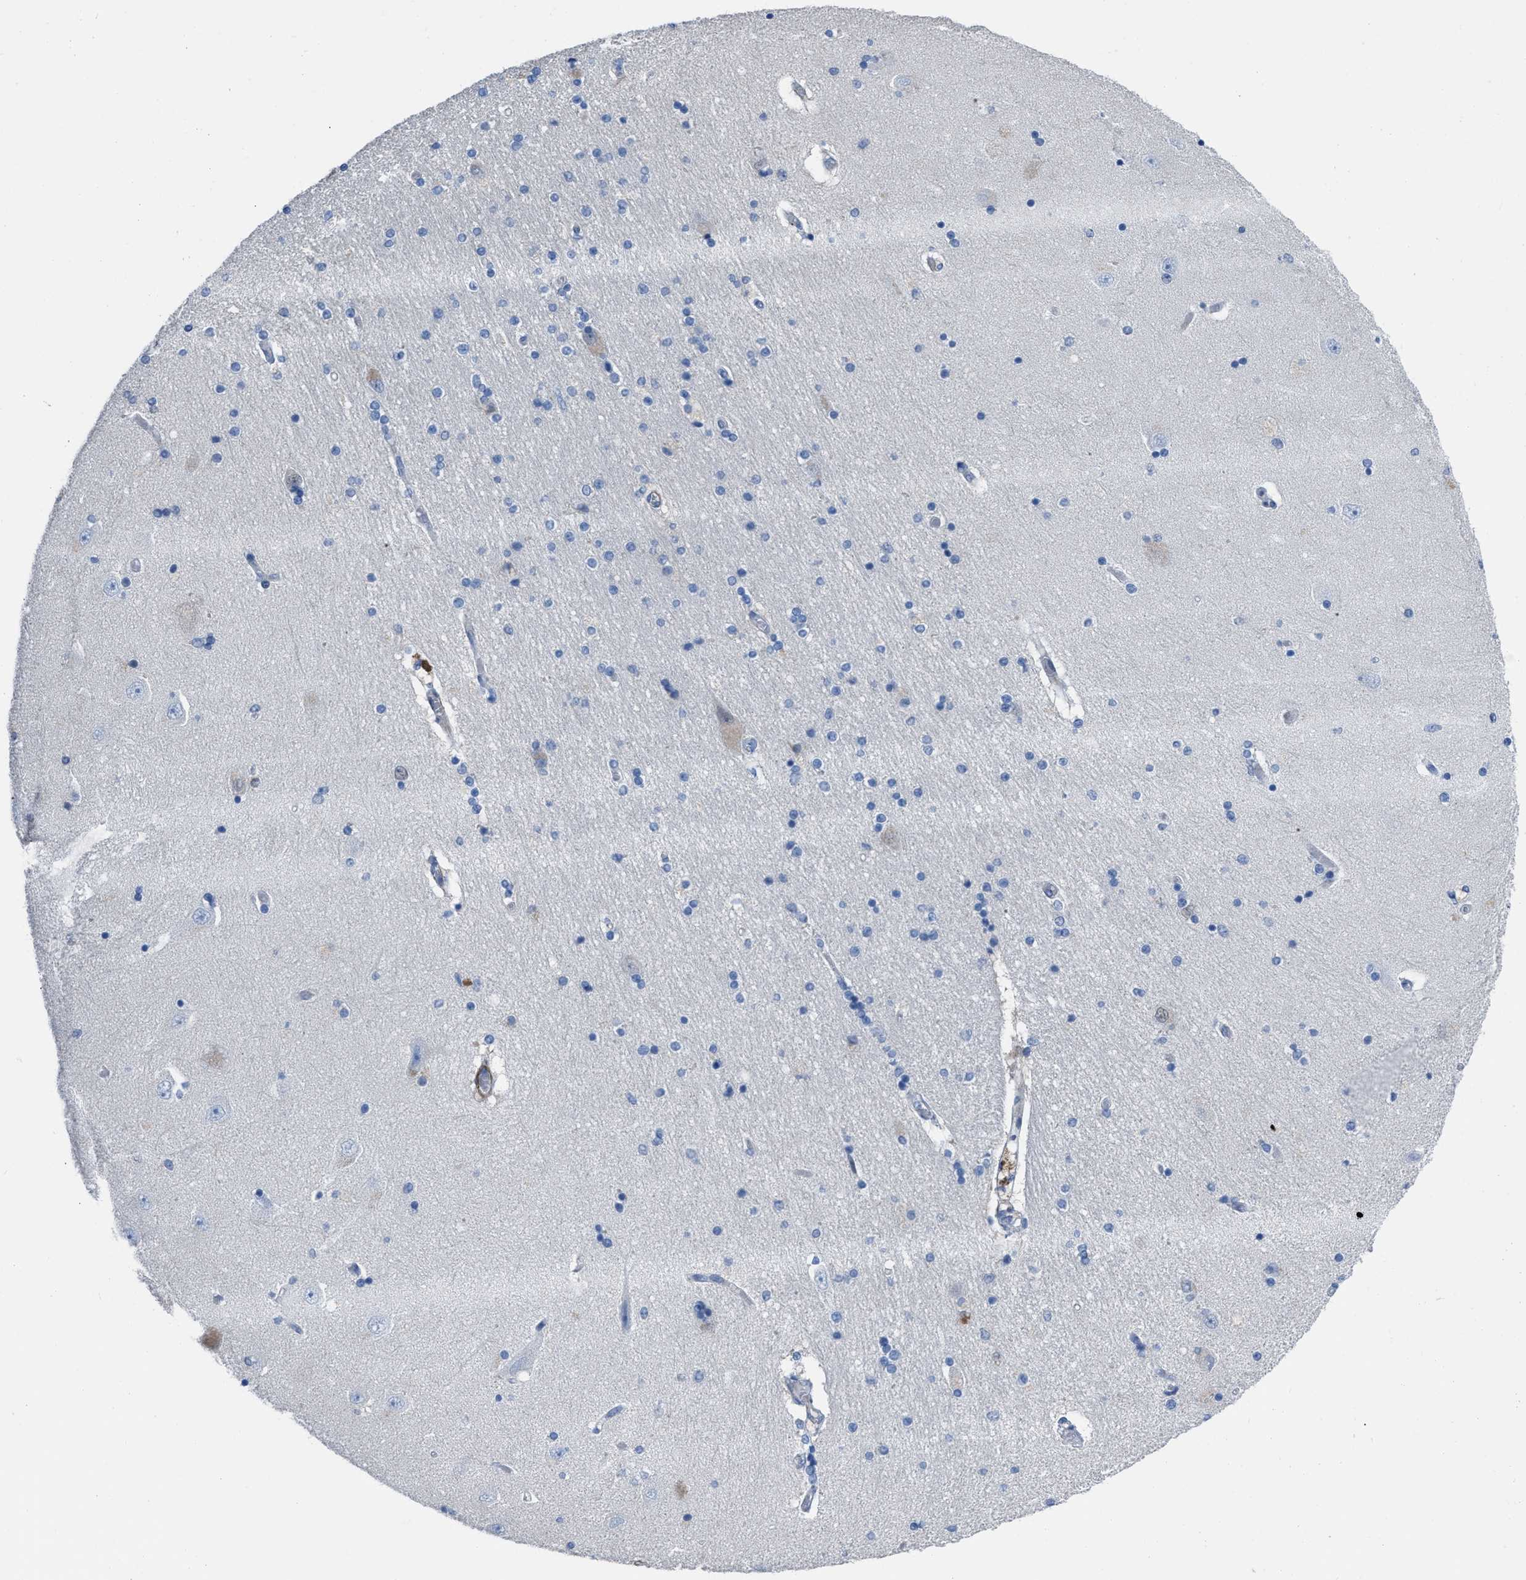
{"staining": {"intensity": "negative", "quantity": "none", "location": "none"}, "tissue": "hippocampus", "cell_type": "Glial cells", "image_type": "normal", "snomed": [{"axis": "morphology", "description": "Normal tissue, NOS"}, {"axis": "topography", "description": "Hippocampus"}], "caption": "IHC image of unremarkable human hippocampus stained for a protein (brown), which shows no expression in glial cells. The staining is performed using DAB (3,3'-diaminobenzidine) brown chromogen with nuclei counter-stained in using hematoxylin.", "gene": "PRMT2", "patient": {"sex": "female", "age": 54}}